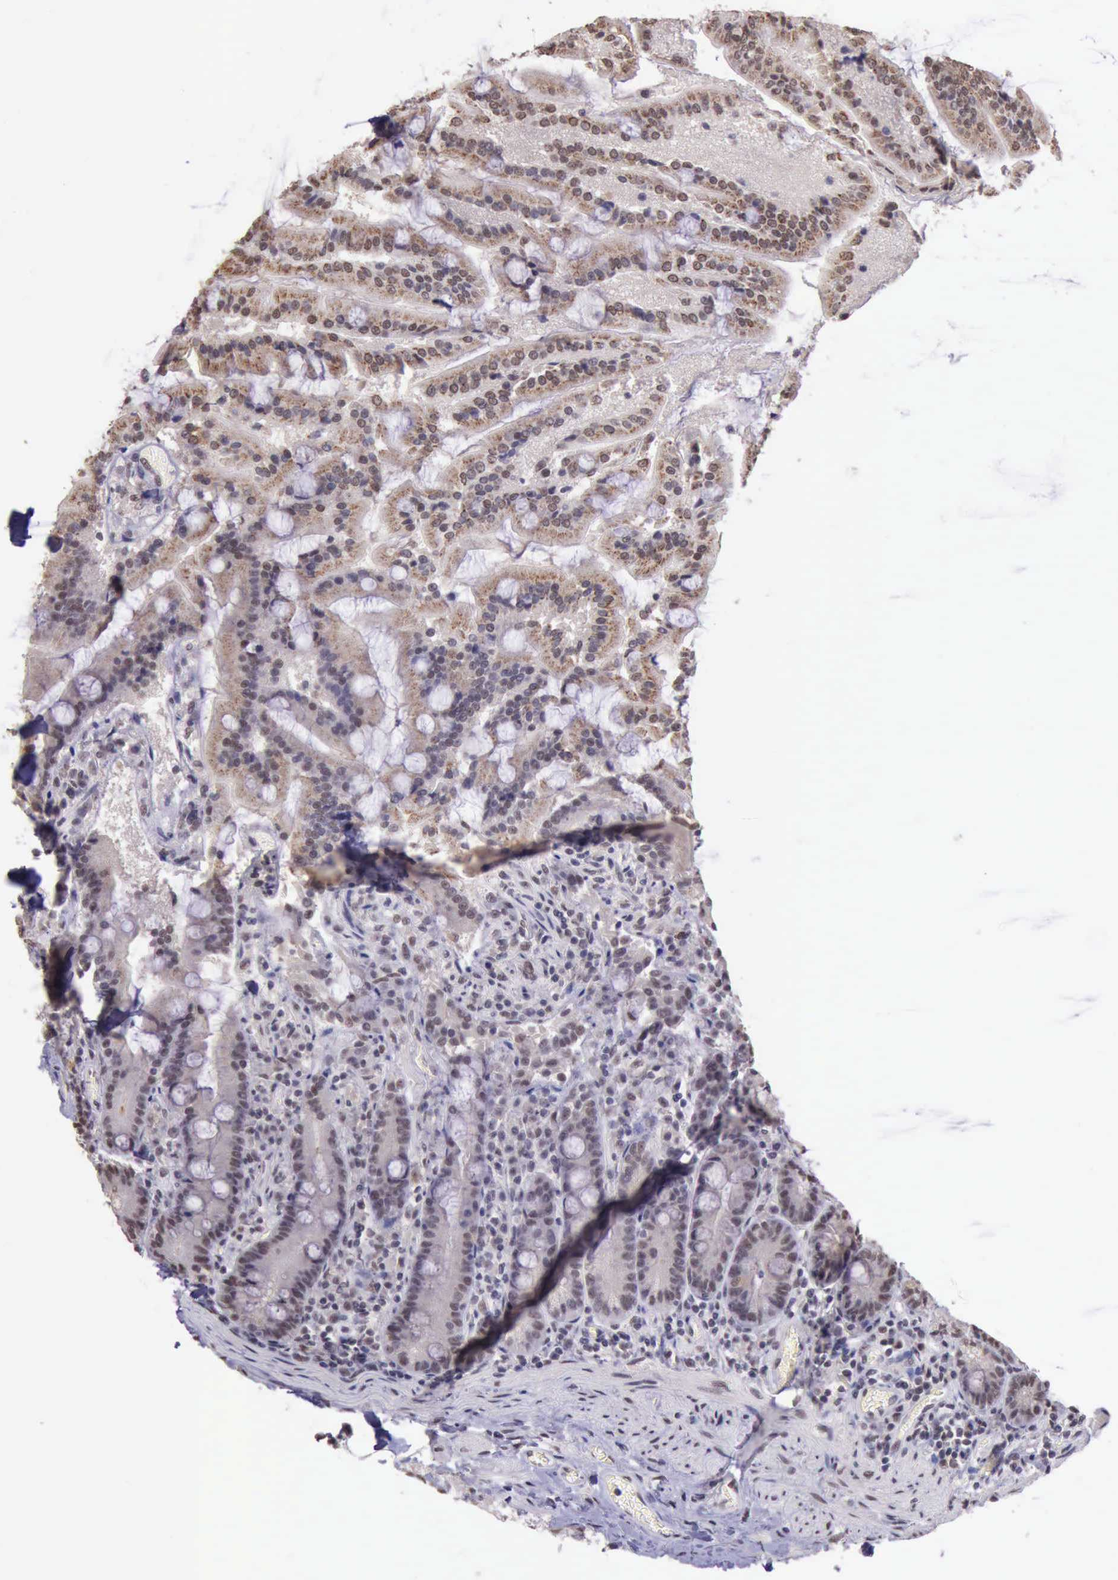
{"staining": {"intensity": "moderate", "quantity": ">75%", "location": "cytoplasmic/membranous,nuclear"}, "tissue": "duodenum", "cell_type": "Glandular cells", "image_type": "normal", "snomed": [{"axis": "morphology", "description": "Normal tissue, NOS"}, {"axis": "topography", "description": "Duodenum"}], "caption": "A photomicrograph of human duodenum stained for a protein shows moderate cytoplasmic/membranous,nuclear brown staining in glandular cells.", "gene": "PRPF39", "patient": {"sex": "female", "age": 64}}